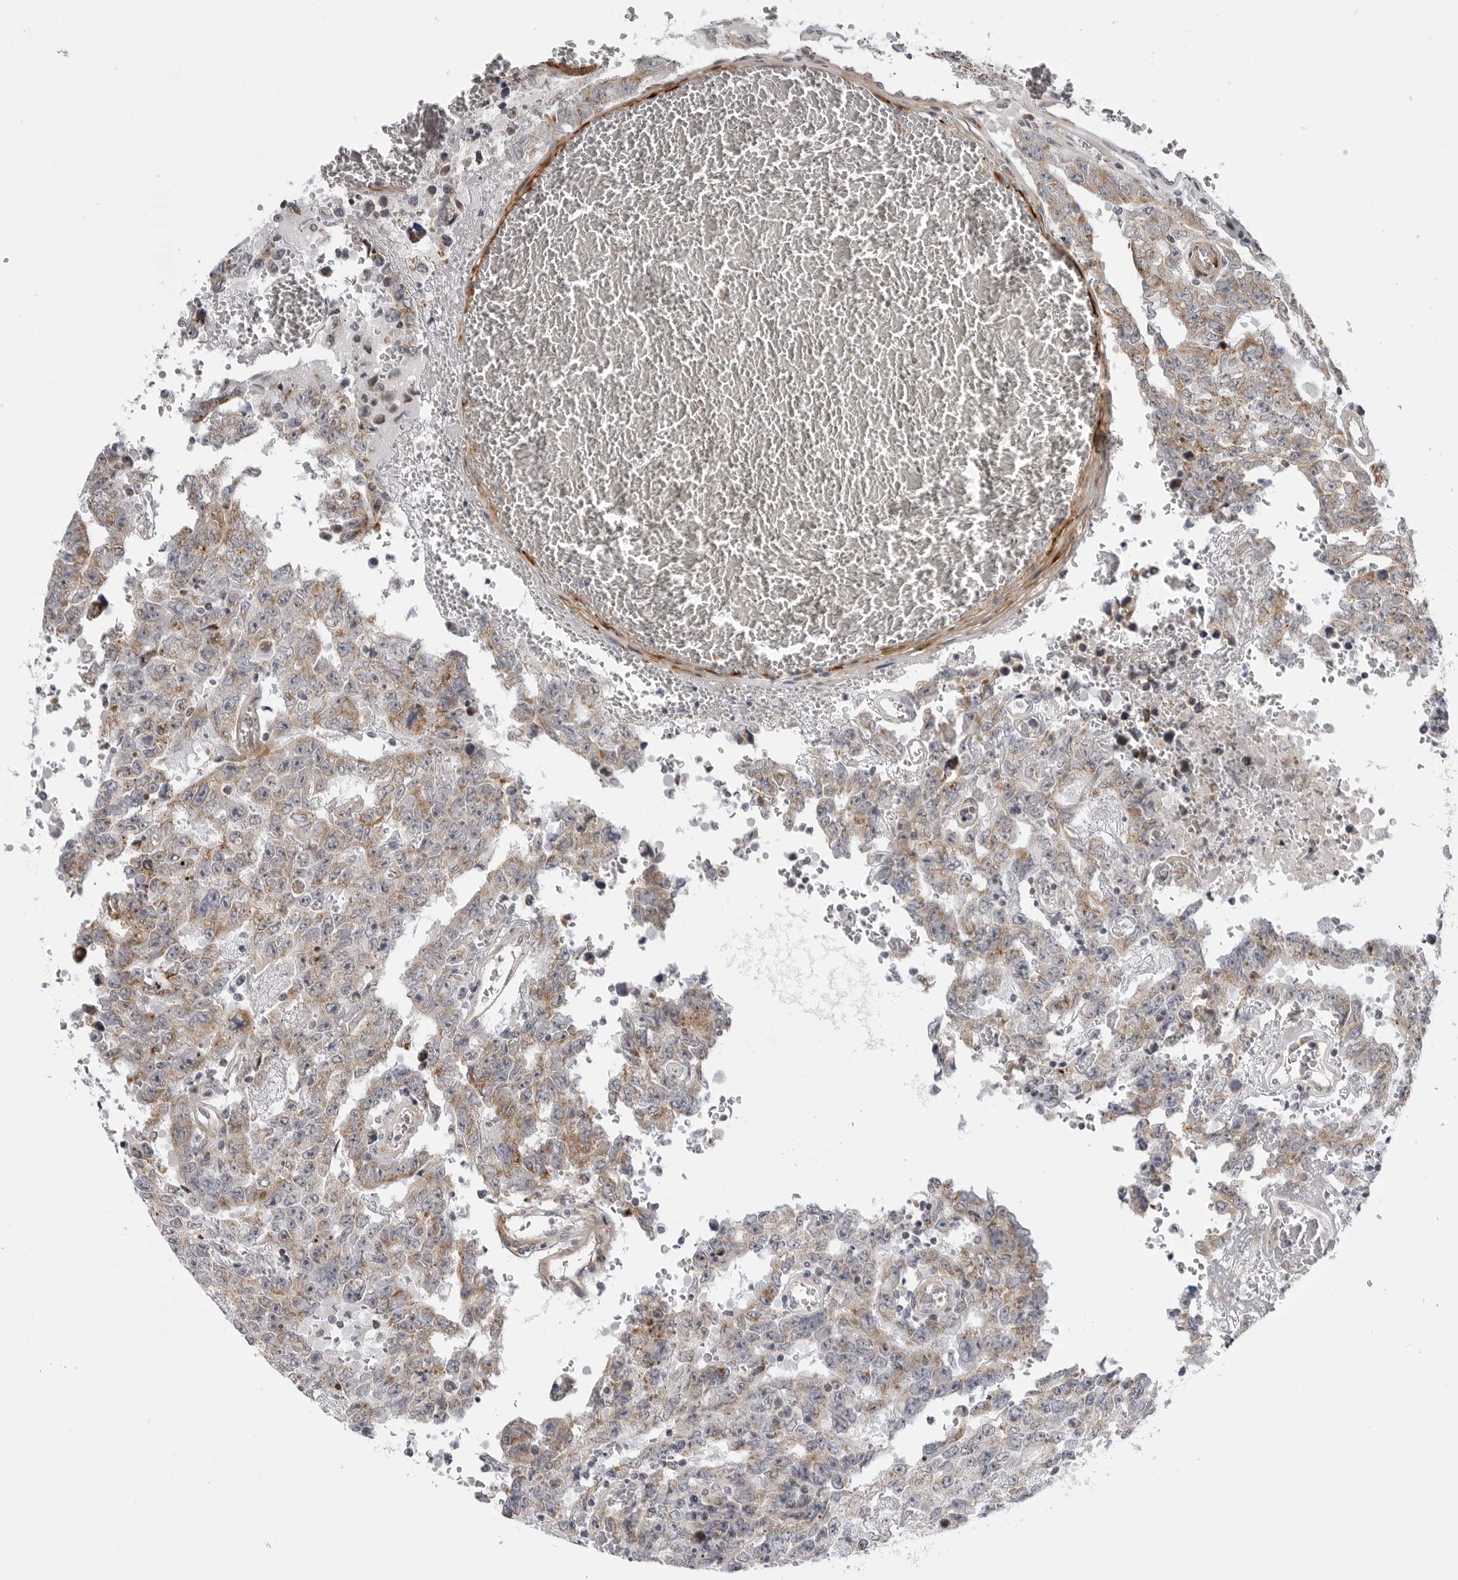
{"staining": {"intensity": "weak", "quantity": ">75%", "location": "cytoplasmic/membranous"}, "tissue": "testis cancer", "cell_type": "Tumor cells", "image_type": "cancer", "snomed": [{"axis": "morphology", "description": "Carcinoma, Embryonal, NOS"}, {"axis": "topography", "description": "Testis"}], "caption": "Testis cancer was stained to show a protein in brown. There is low levels of weak cytoplasmic/membranous expression in about >75% of tumor cells.", "gene": "CDK20", "patient": {"sex": "male", "age": 26}}